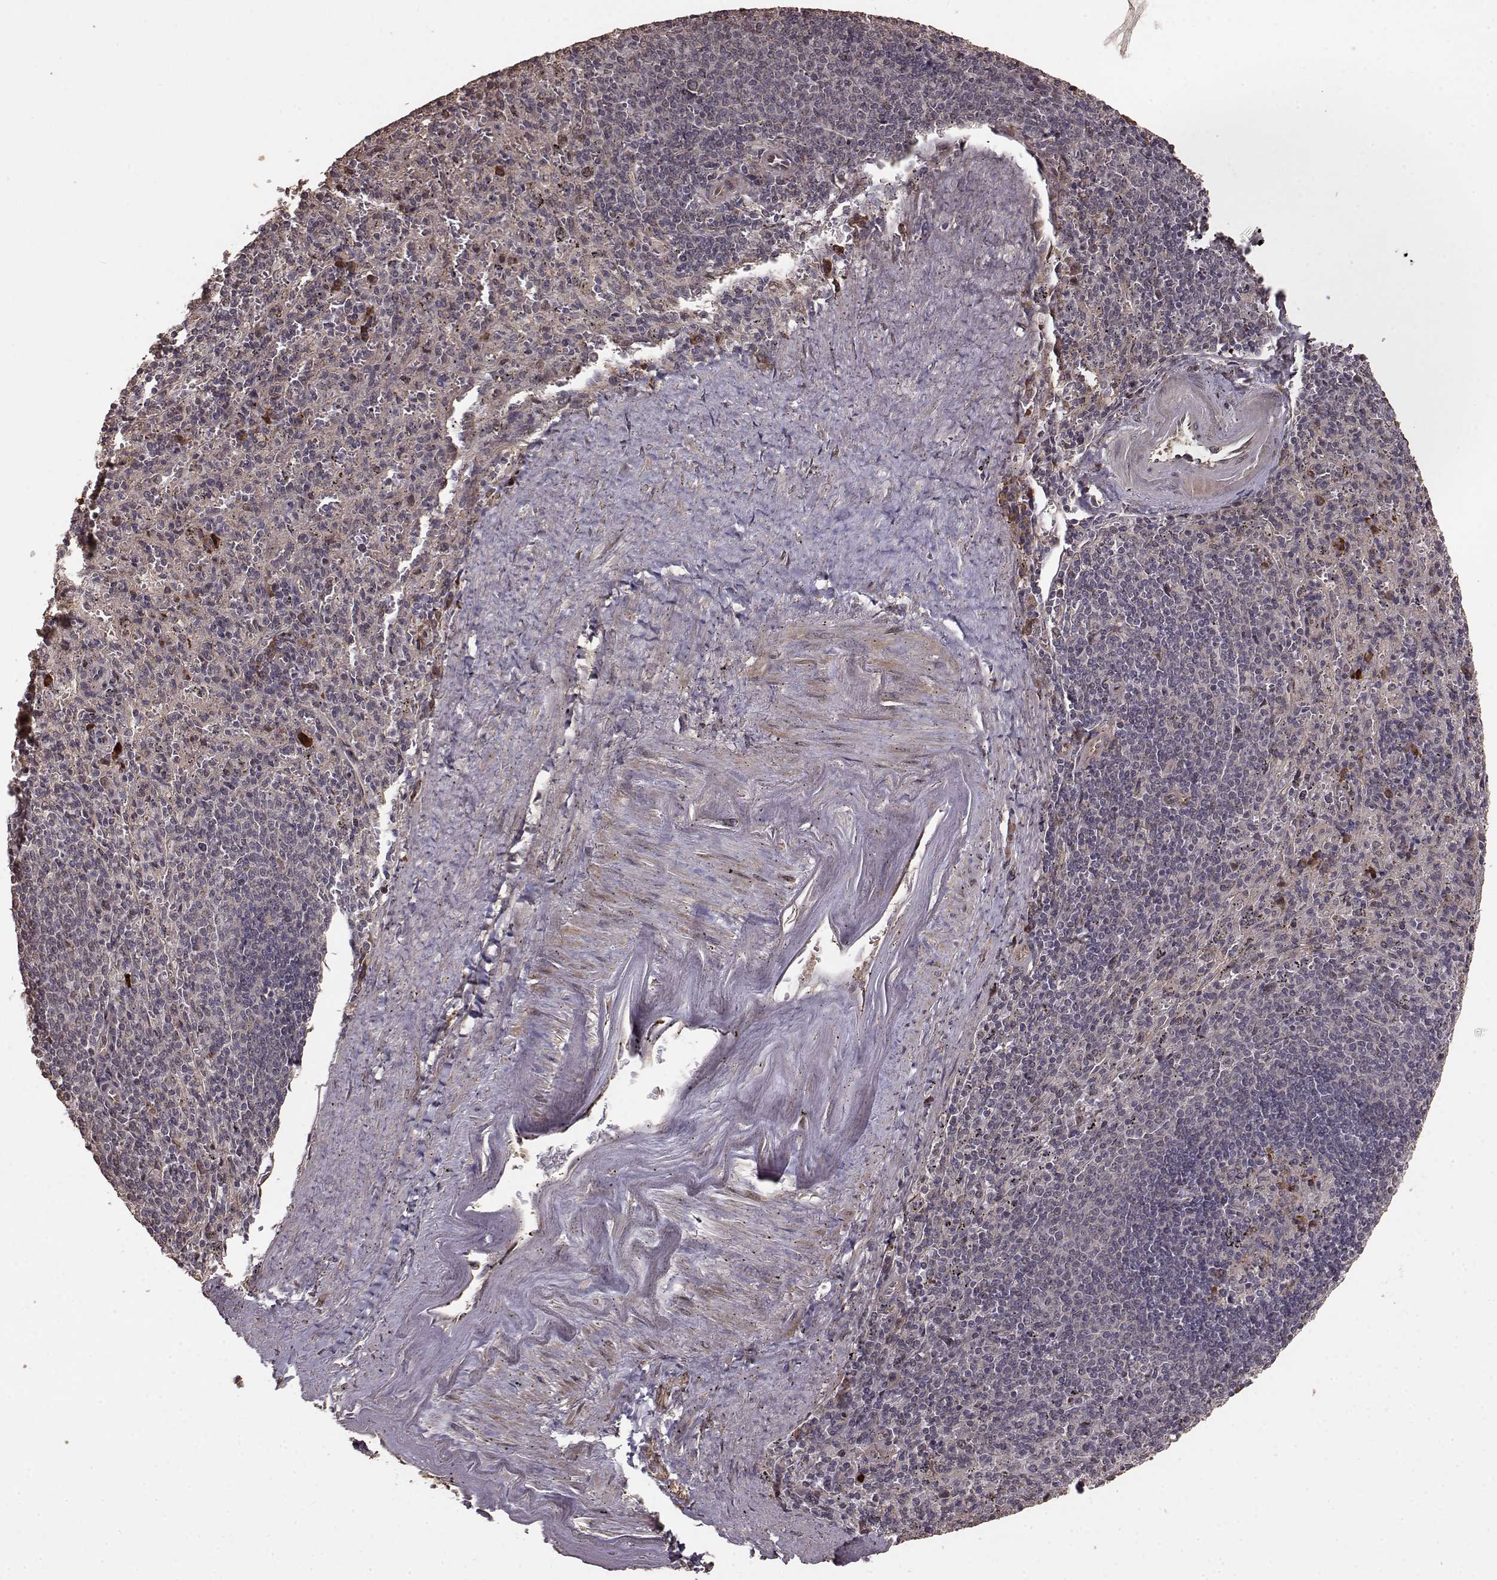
{"staining": {"intensity": "strong", "quantity": "<25%", "location": "cytoplasmic/membranous"}, "tissue": "spleen", "cell_type": "Cells in red pulp", "image_type": "normal", "snomed": [{"axis": "morphology", "description": "Normal tissue, NOS"}, {"axis": "topography", "description": "Spleen"}], "caption": "Protein expression analysis of benign human spleen reveals strong cytoplasmic/membranous staining in about <25% of cells in red pulp.", "gene": "USP15", "patient": {"sex": "male", "age": 57}}